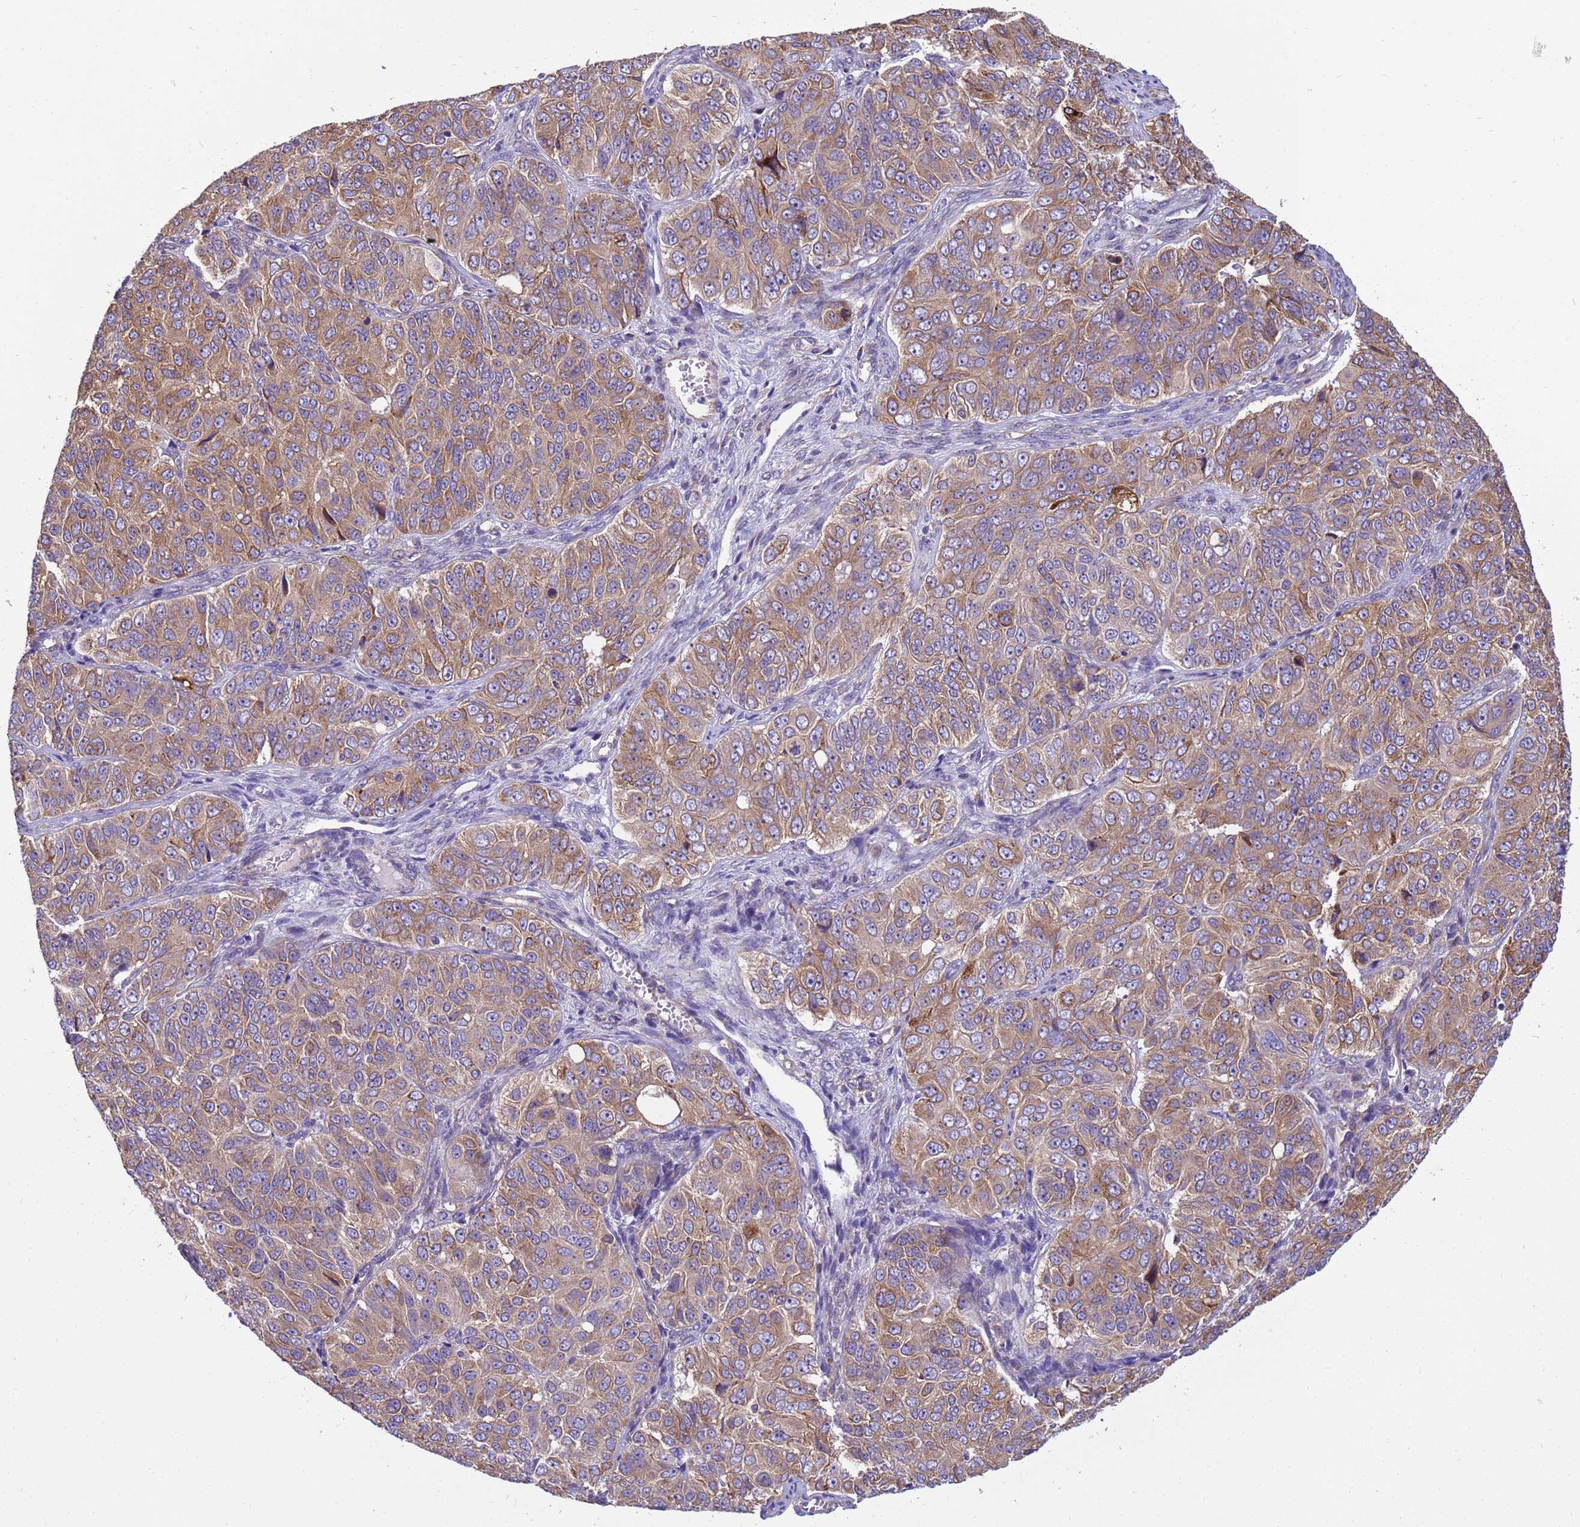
{"staining": {"intensity": "moderate", "quantity": ">75%", "location": "cytoplasmic/membranous"}, "tissue": "ovarian cancer", "cell_type": "Tumor cells", "image_type": "cancer", "snomed": [{"axis": "morphology", "description": "Carcinoma, endometroid"}, {"axis": "topography", "description": "Ovary"}], "caption": "Human endometroid carcinoma (ovarian) stained for a protein (brown) exhibits moderate cytoplasmic/membranous positive staining in approximately >75% of tumor cells.", "gene": "THAP5", "patient": {"sex": "female", "age": 51}}